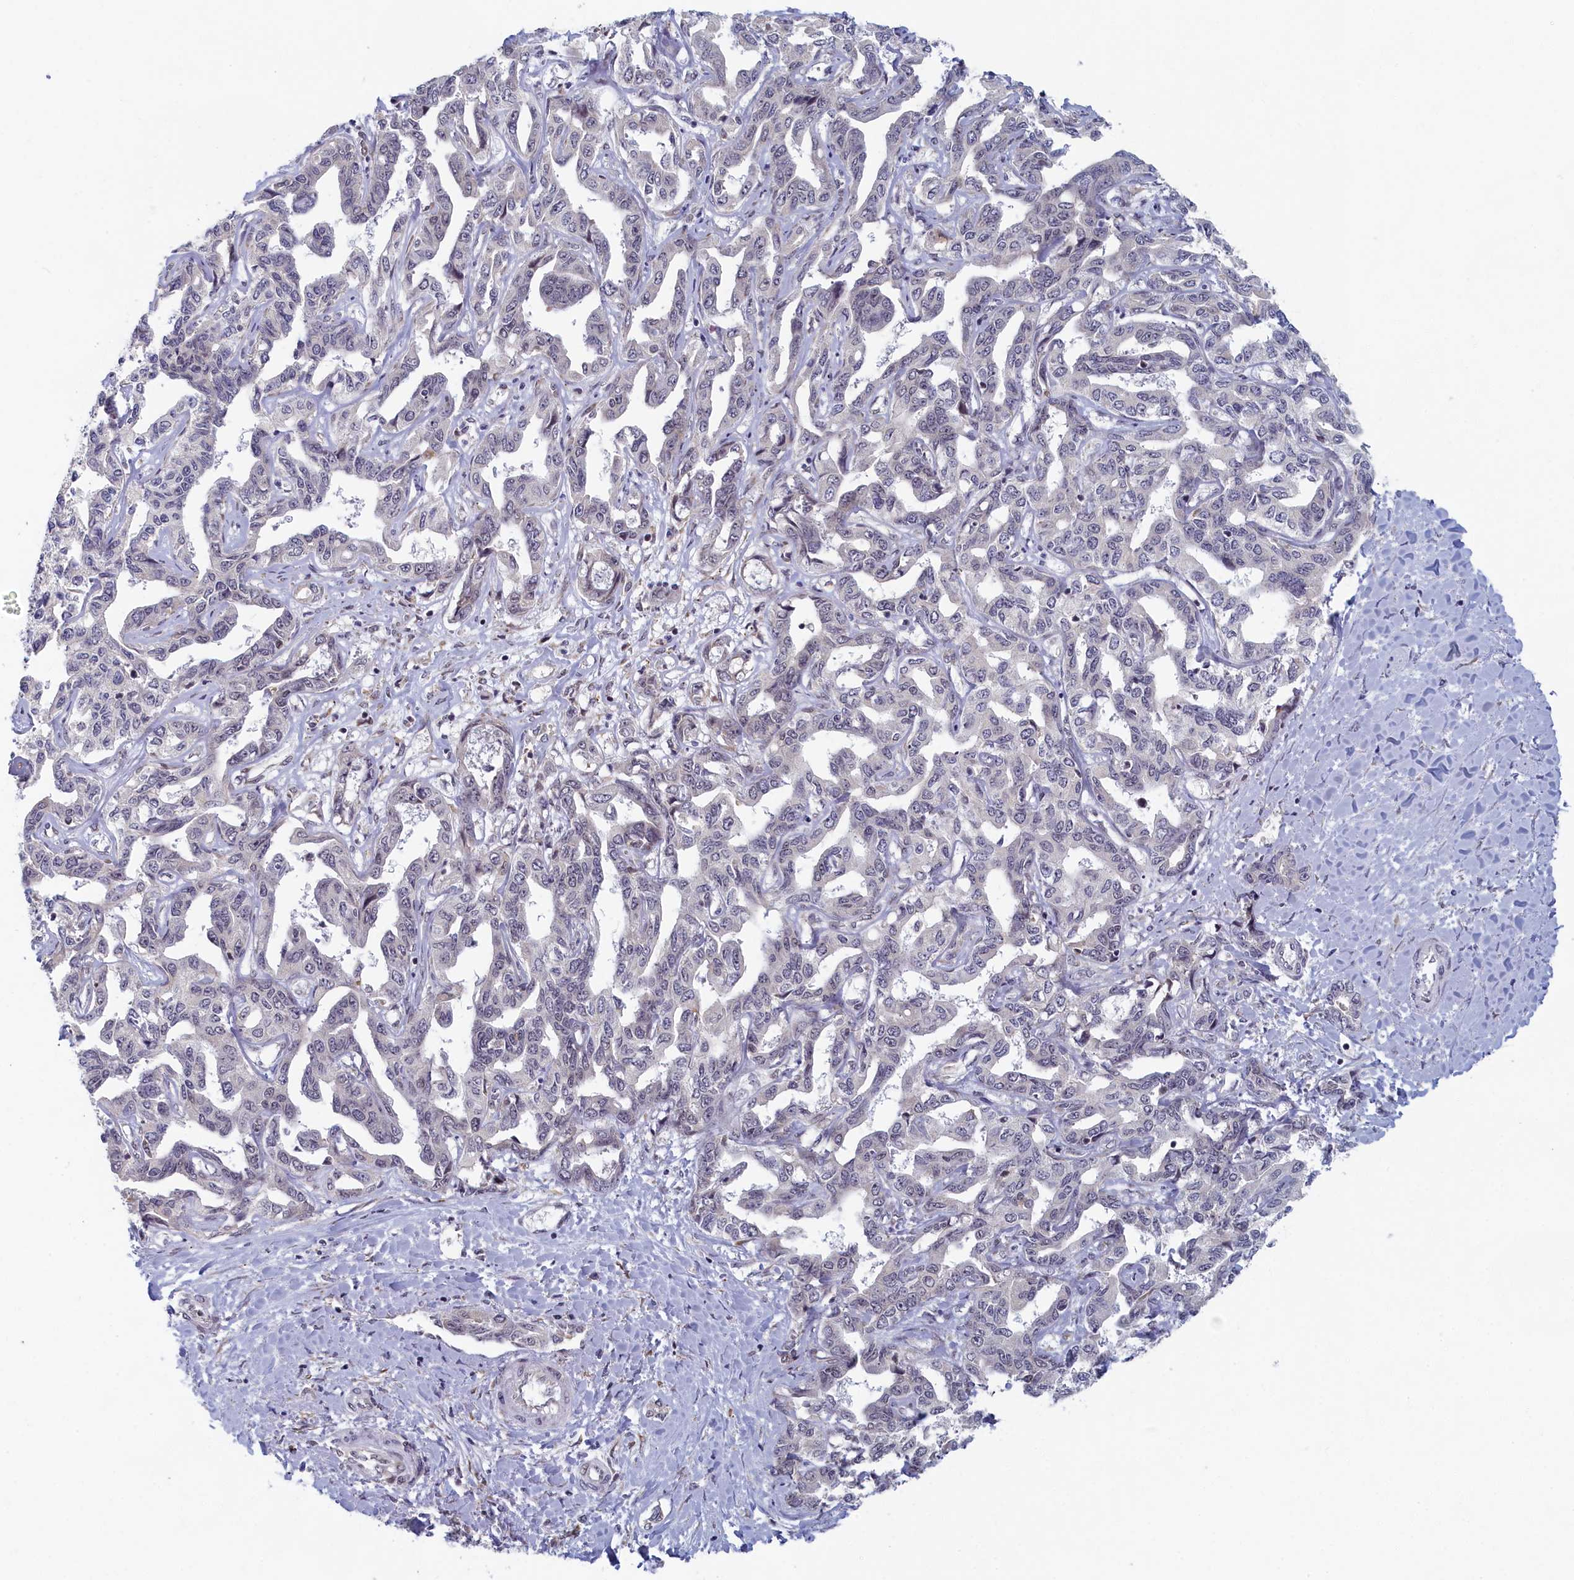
{"staining": {"intensity": "negative", "quantity": "none", "location": "none"}, "tissue": "liver cancer", "cell_type": "Tumor cells", "image_type": "cancer", "snomed": [{"axis": "morphology", "description": "Cholangiocarcinoma"}, {"axis": "topography", "description": "Liver"}], "caption": "IHC of liver cancer exhibits no positivity in tumor cells.", "gene": "DNAJC17", "patient": {"sex": "male", "age": 59}}